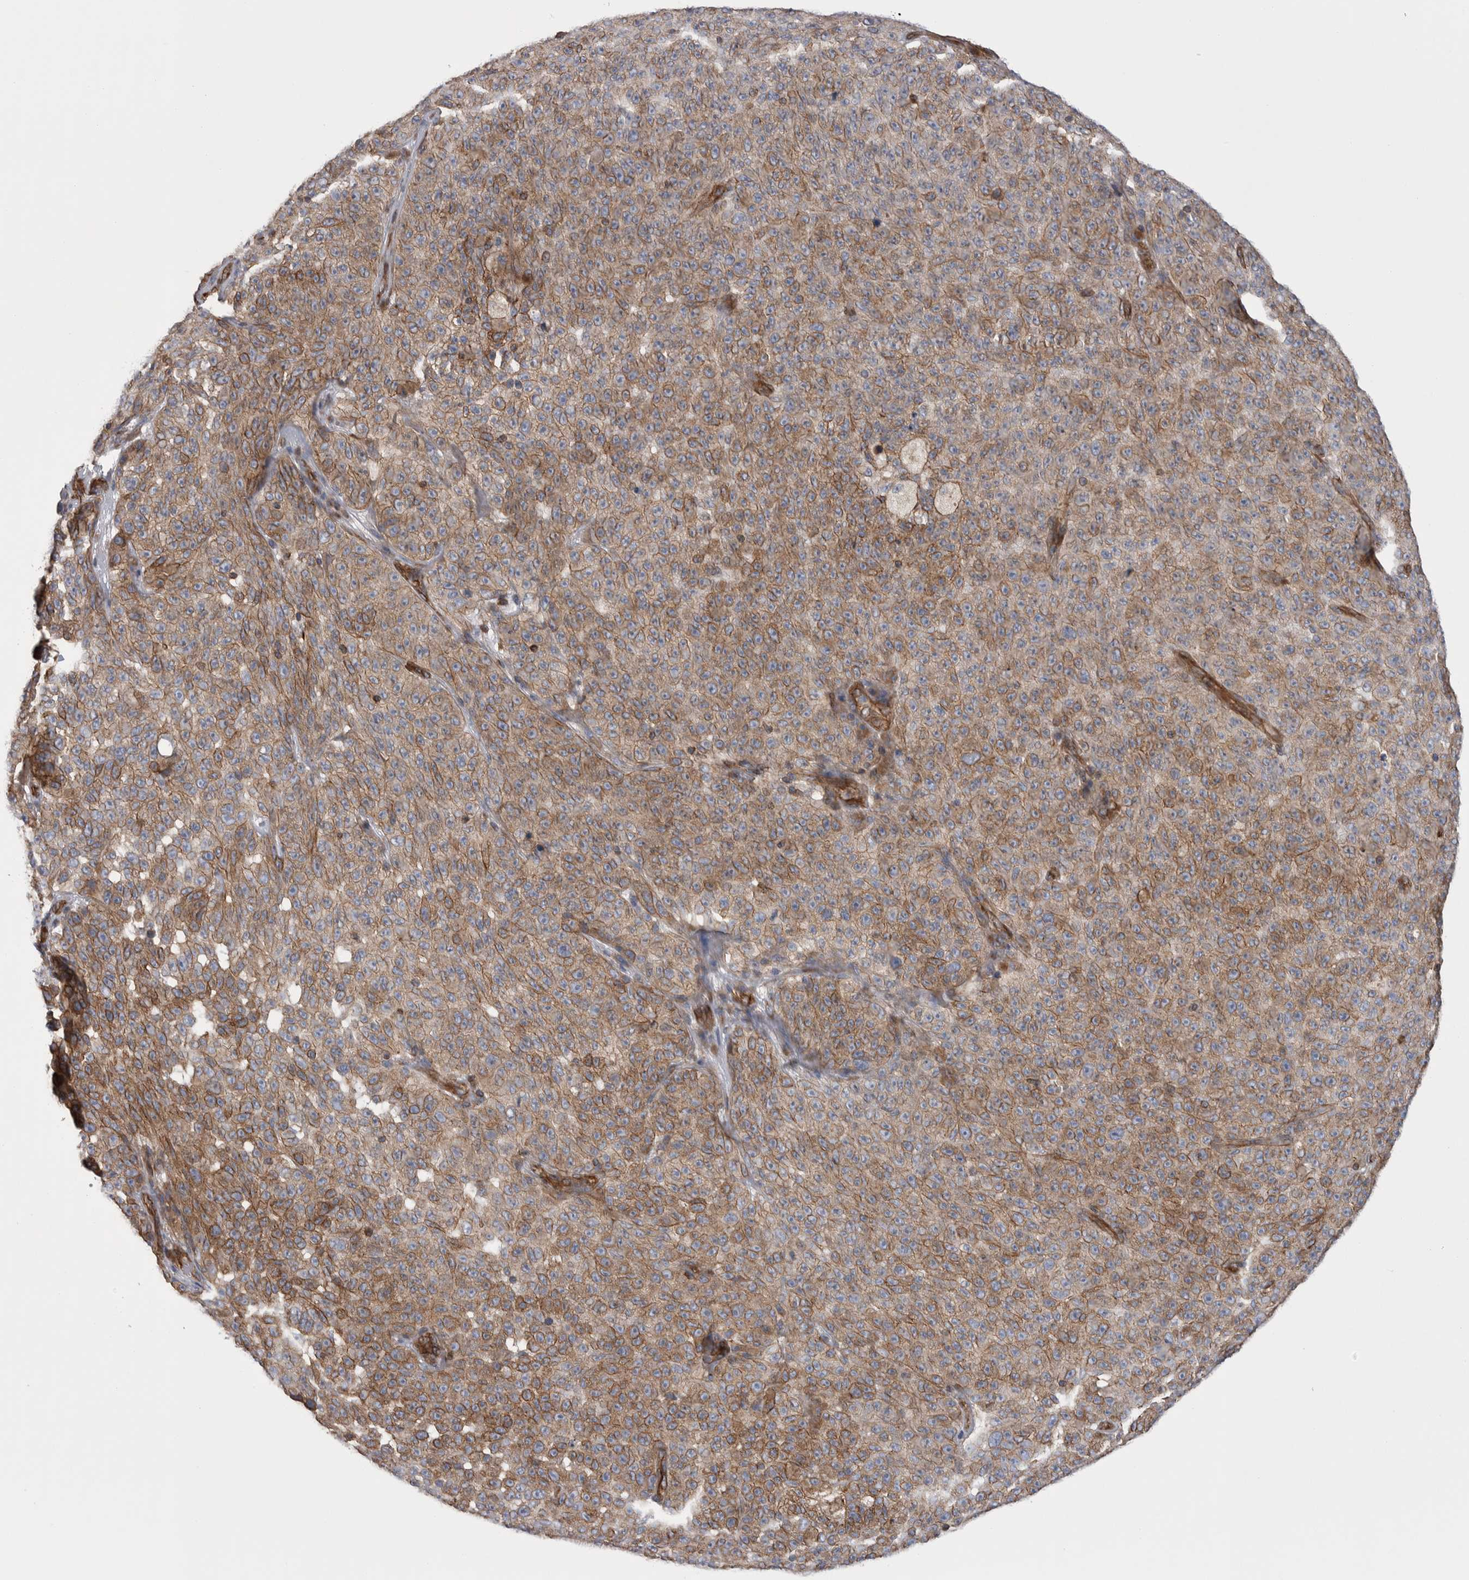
{"staining": {"intensity": "moderate", "quantity": ">75%", "location": "cytoplasmic/membranous"}, "tissue": "melanoma", "cell_type": "Tumor cells", "image_type": "cancer", "snomed": [{"axis": "morphology", "description": "Malignant melanoma, NOS"}, {"axis": "topography", "description": "Skin"}], "caption": "Malignant melanoma stained with immunohistochemistry (IHC) shows moderate cytoplasmic/membranous expression in approximately >75% of tumor cells.", "gene": "KIF12", "patient": {"sex": "female", "age": 82}}